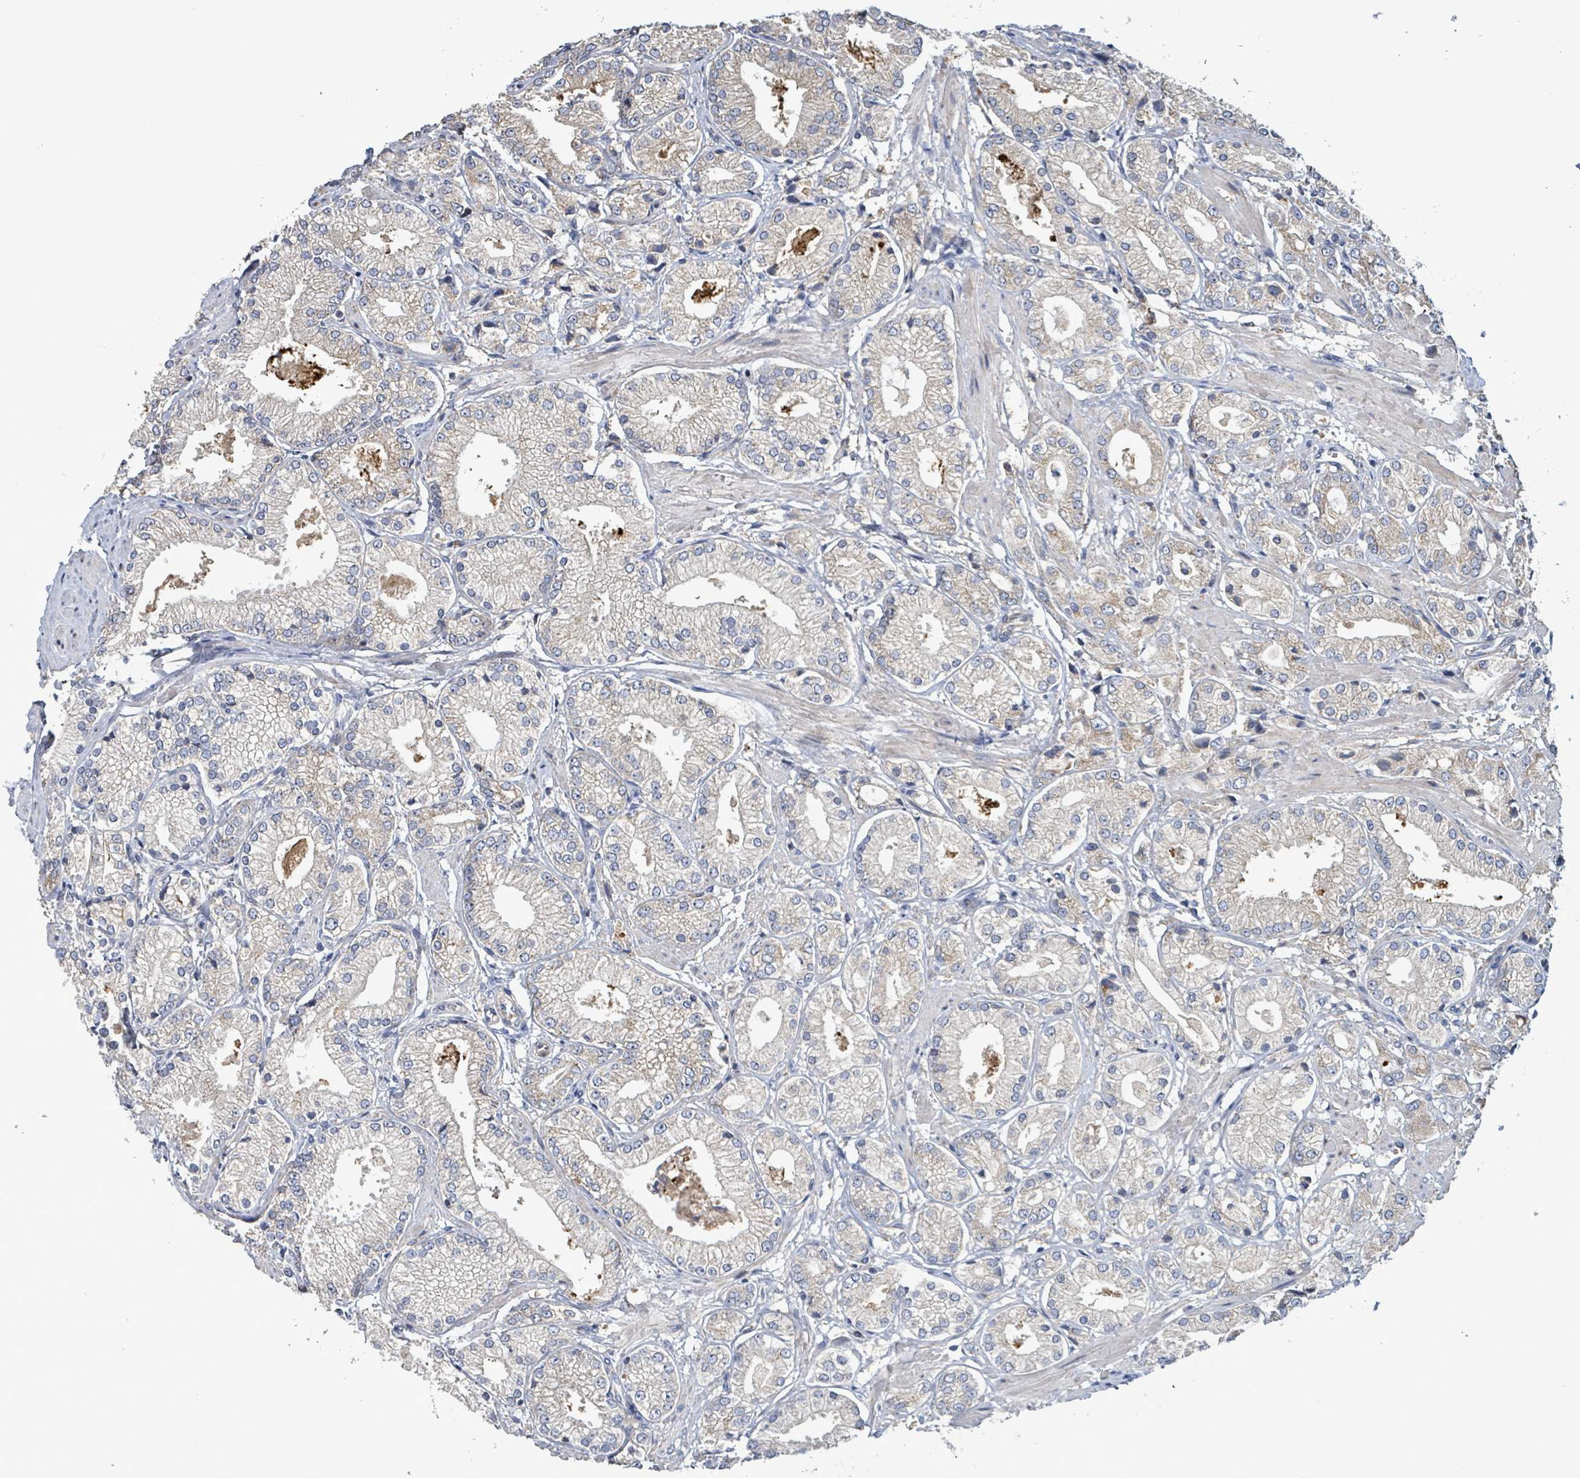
{"staining": {"intensity": "negative", "quantity": "none", "location": "none"}, "tissue": "prostate cancer", "cell_type": "Tumor cells", "image_type": "cancer", "snomed": [{"axis": "morphology", "description": "Adenocarcinoma, High grade"}, {"axis": "topography", "description": "Prostate and seminal vesicle, NOS"}], "caption": "IHC of human prostate high-grade adenocarcinoma reveals no positivity in tumor cells.", "gene": "PLAAT1", "patient": {"sex": "male", "age": 64}}